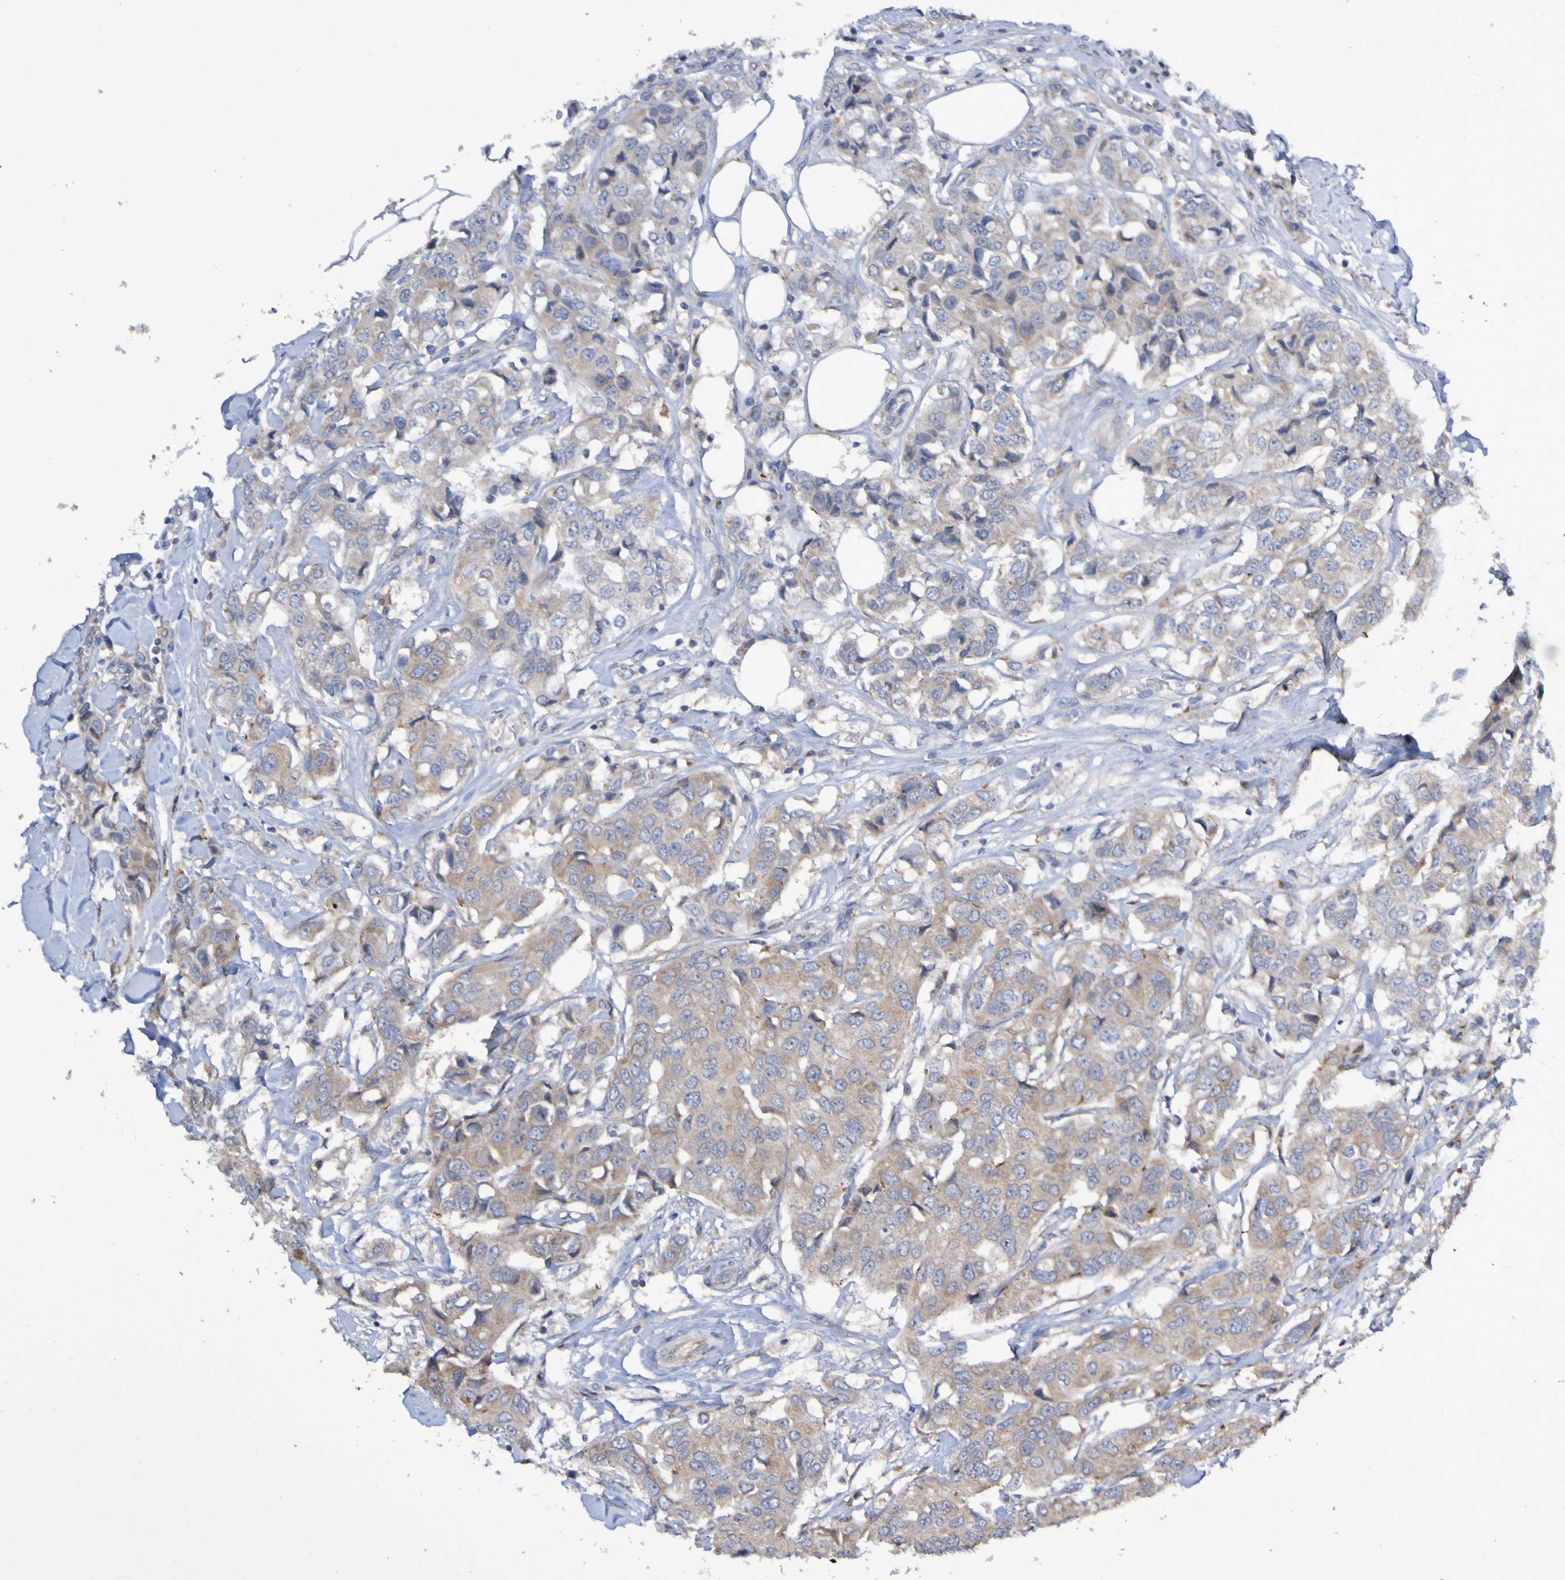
{"staining": {"intensity": "weak", "quantity": ">75%", "location": "cytoplasmic/membranous"}, "tissue": "breast cancer", "cell_type": "Tumor cells", "image_type": "cancer", "snomed": [{"axis": "morphology", "description": "Duct carcinoma"}, {"axis": "topography", "description": "Breast"}], "caption": "Breast cancer stained with immunohistochemistry (IHC) exhibits weak cytoplasmic/membranous staining in approximately >75% of tumor cells.", "gene": "LMBRD2", "patient": {"sex": "female", "age": 80}}